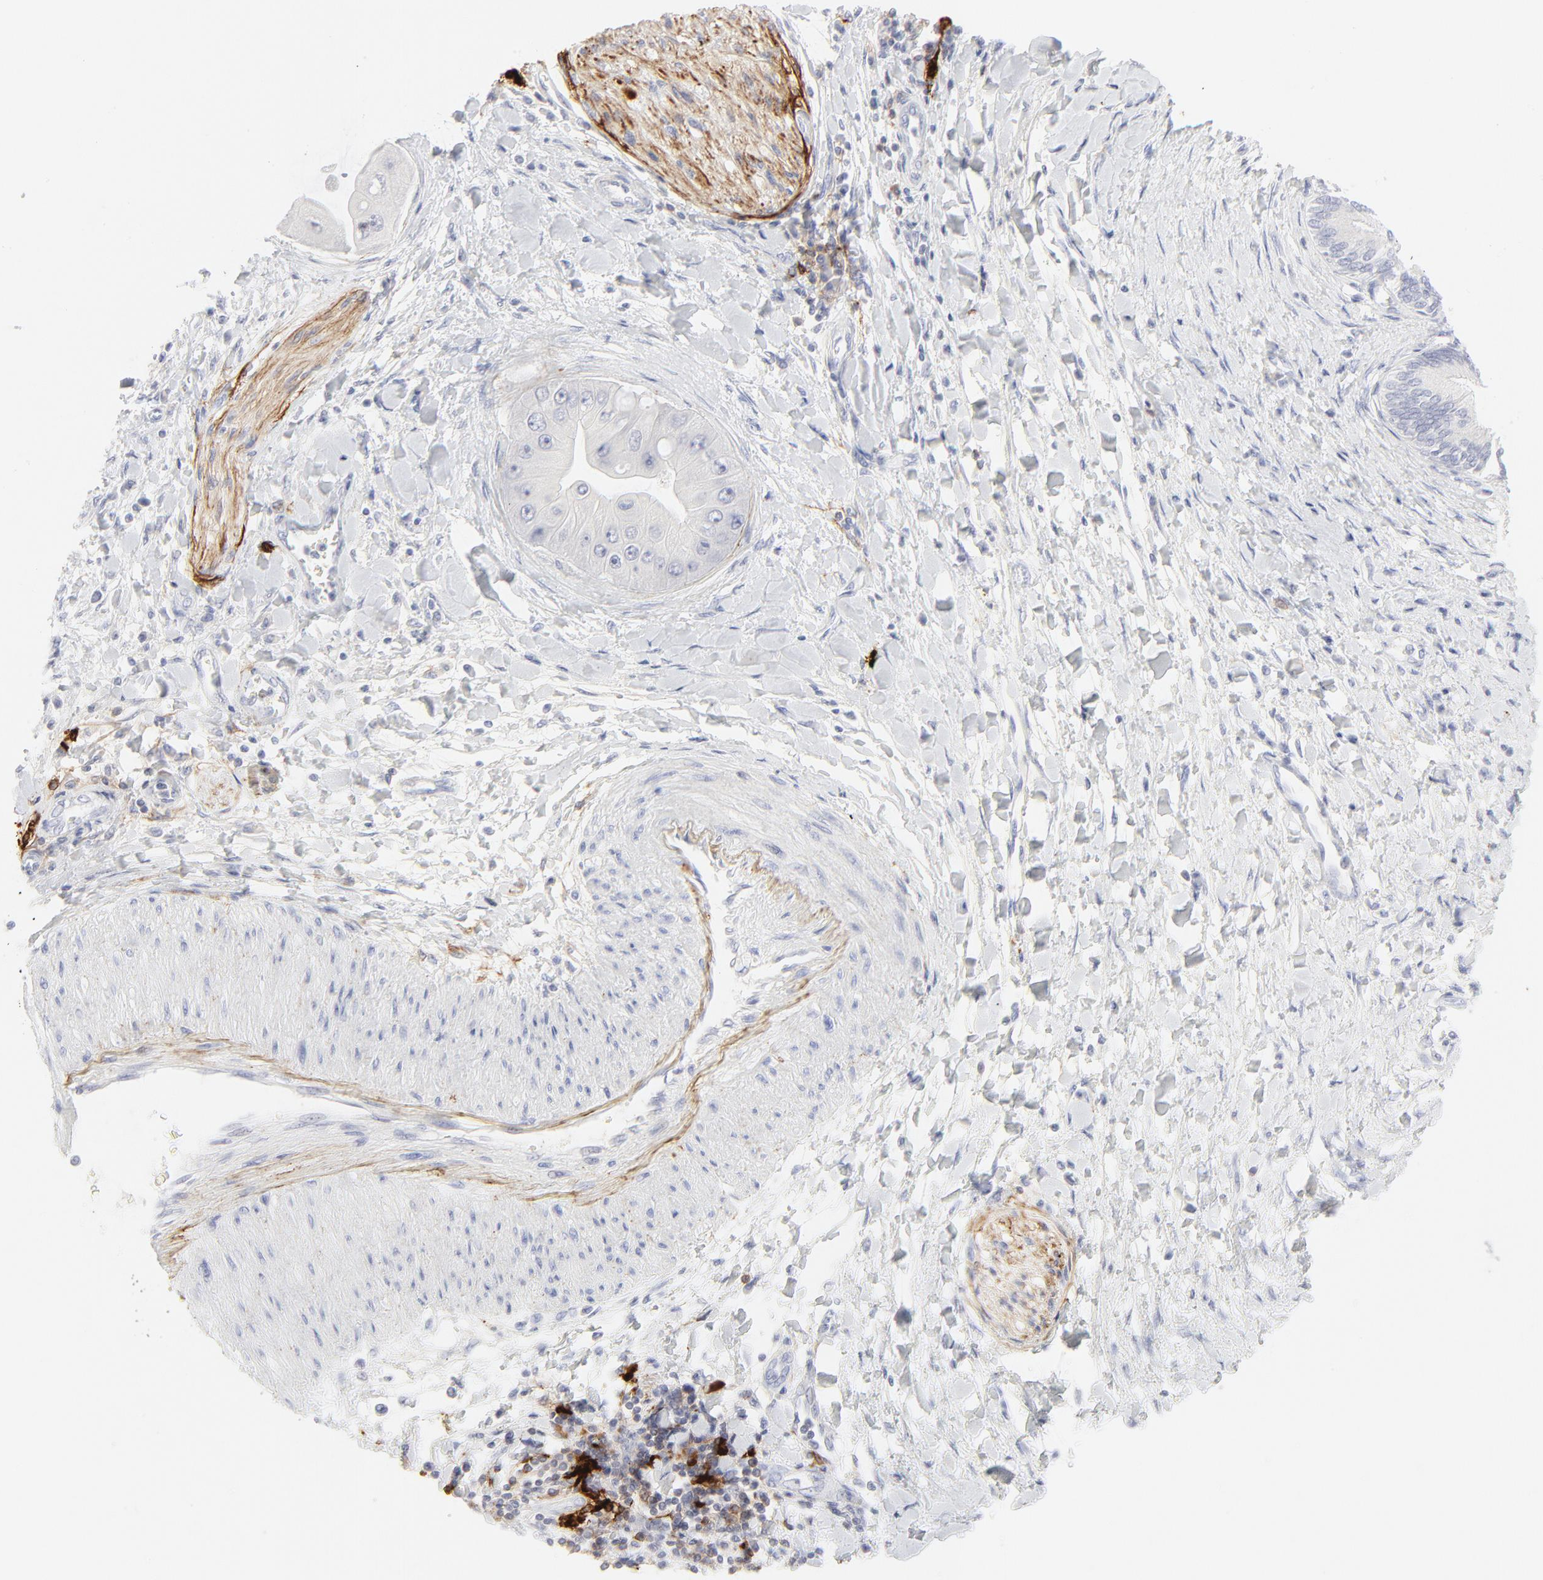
{"staining": {"intensity": "negative", "quantity": "none", "location": "none"}, "tissue": "adipose tissue", "cell_type": "Adipocytes", "image_type": "normal", "snomed": [{"axis": "morphology", "description": "Normal tissue, NOS"}, {"axis": "morphology", "description": "Cholangiocarcinoma"}, {"axis": "topography", "description": "Liver"}, {"axis": "topography", "description": "Peripheral nerve tissue"}], "caption": "The image shows no significant staining in adipocytes of adipose tissue.", "gene": "CCR7", "patient": {"sex": "male", "age": 50}}